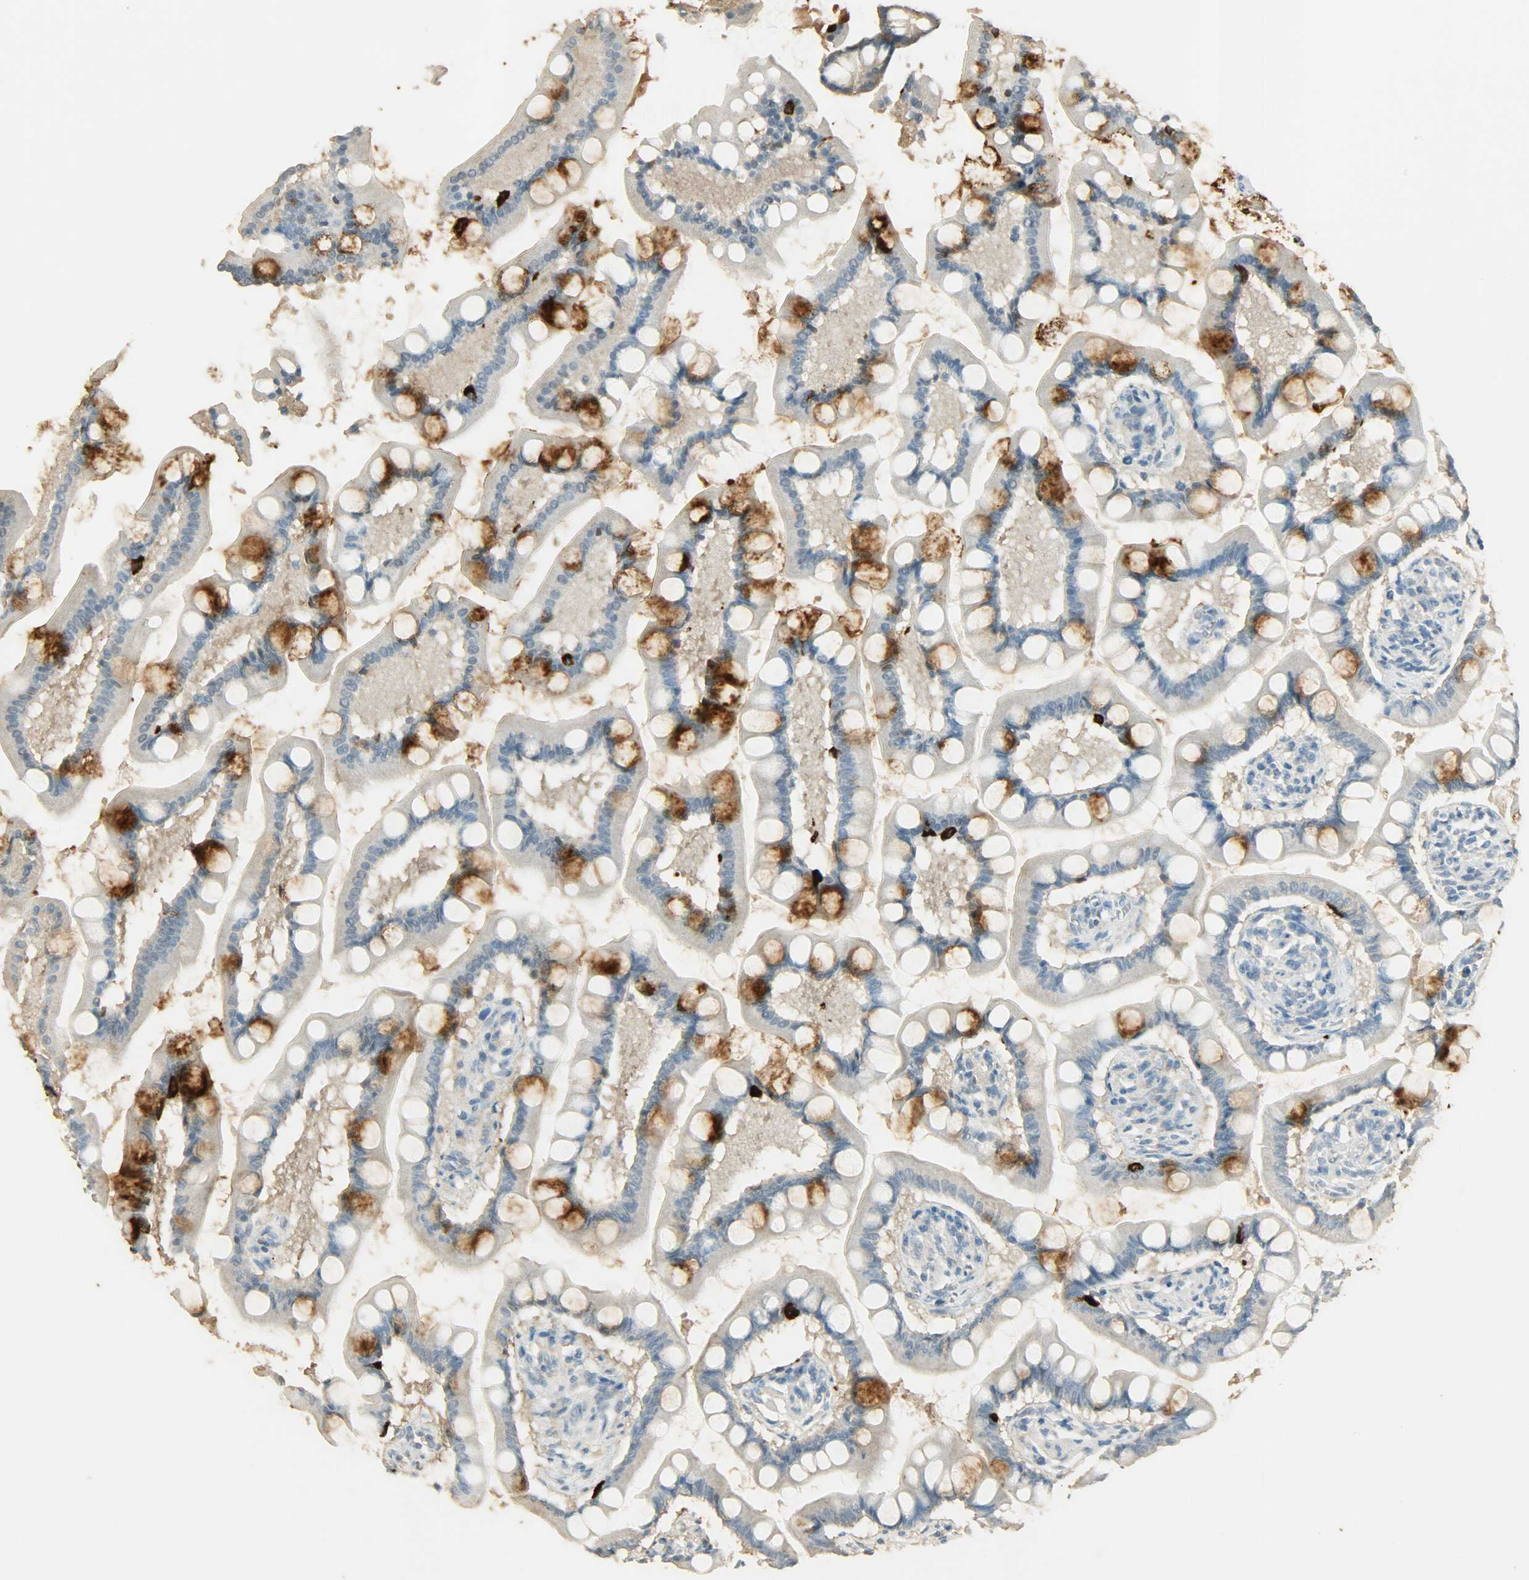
{"staining": {"intensity": "strong", "quantity": ">75%", "location": "cytoplasmic/membranous"}, "tissue": "small intestine", "cell_type": "Glandular cells", "image_type": "normal", "snomed": [{"axis": "morphology", "description": "Normal tissue, NOS"}, {"axis": "topography", "description": "Small intestine"}], "caption": "This image demonstrates immunohistochemistry staining of unremarkable small intestine, with high strong cytoplasmic/membranous staining in approximately >75% of glandular cells.", "gene": "PRMT5", "patient": {"sex": "male", "age": 41}}